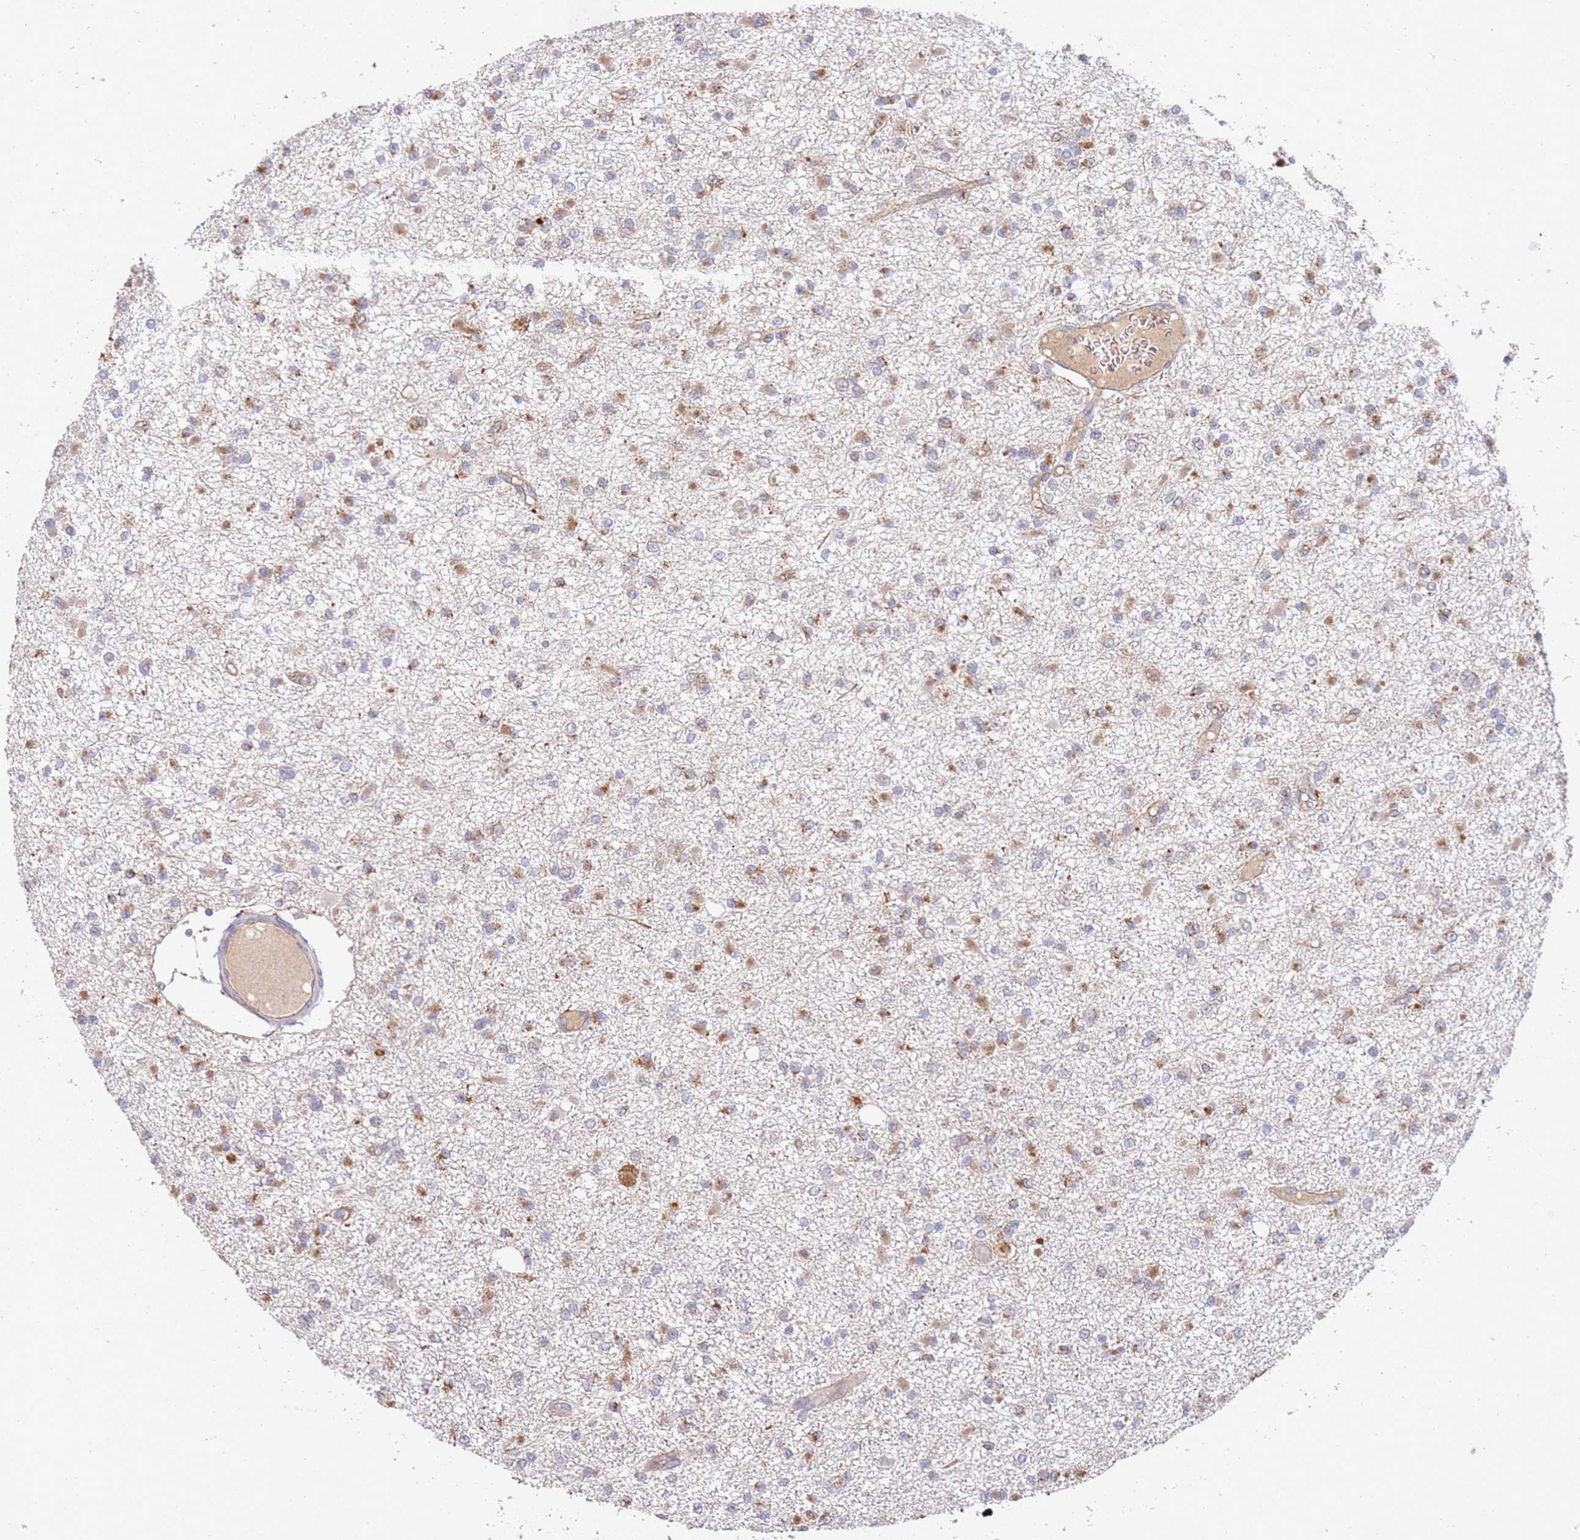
{"staining": {"intensity": "moderate", "quantity": "25%-75%", "location": "cytoplasmic/membranous"}, "tissue": "glioma", "cell_type": "Tumor cells", "image_type": "cancer", "snomed": [{"axis": "morphology", "description": "Glioma, malignant, Low grade"}, {"axis": "topography", "description": "Brain"}], "caption": "Glioma stained with a brown dye exhibits moderate cytoplasmic/membranous positive expression in about 25%-75% of tumor cells.", "gene": "ABCB6", "patient": {"sex": "female", "age": 22}}